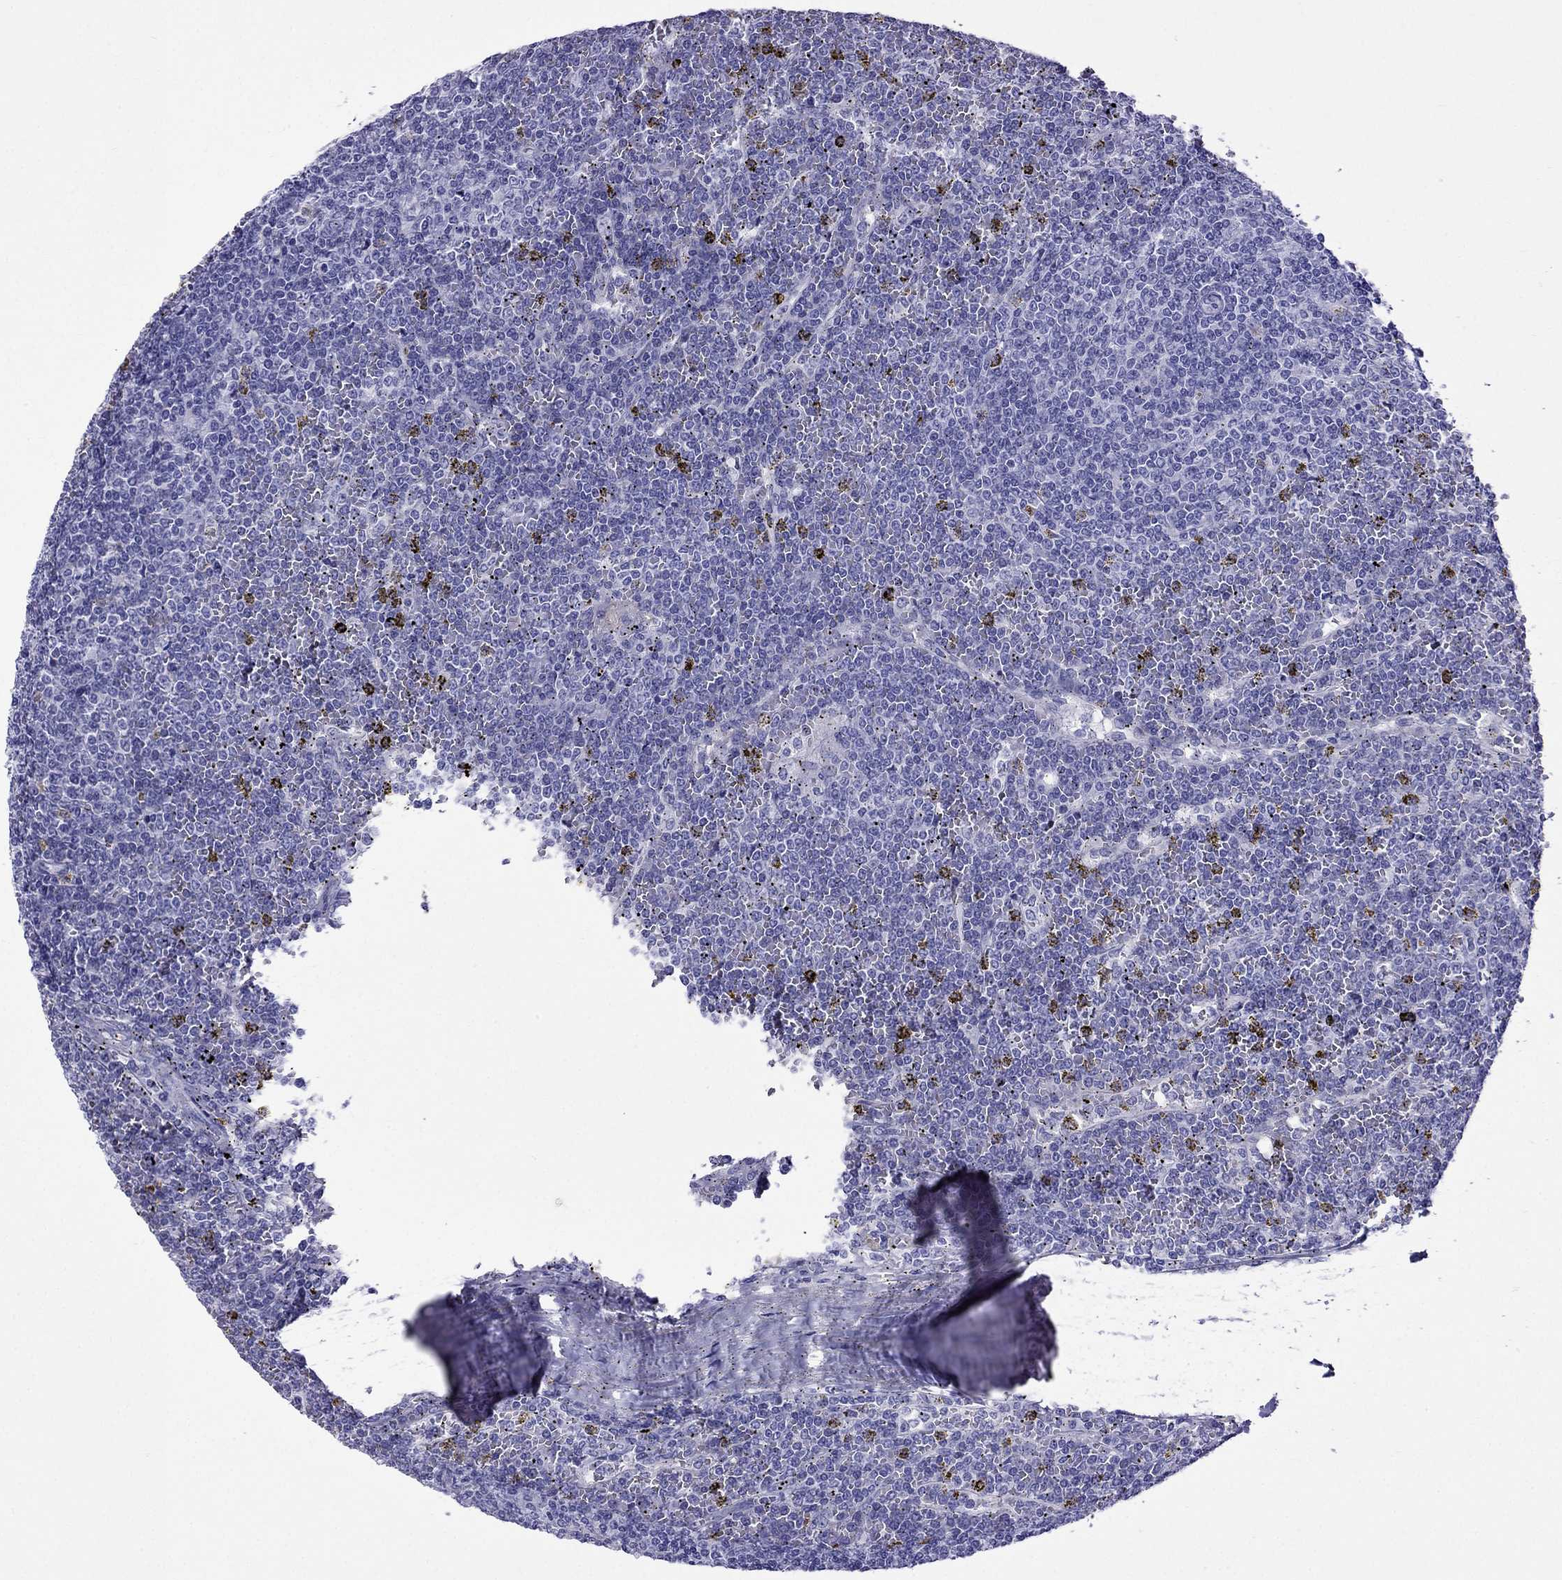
{"staining": {"intensity": "negative", "quantity": "none", "location": "none"}, "tissue": "lymphoma", "cell_type": "Tumor cells", "image_type": "cancer", "snomed": [{"axis": "morphology", "description": "Malignant lymphoma, non-Hodgkin's type, Low grade"}, {"axis": "topography", "description": "Spleen"}], "caption": "DAB (3,3'-diaminobenzidine) immunohistochemical staining of malignant lymphoma, non-Hodgkin's type (low-grade) shows no significant positivity in tumor cells.", "gene": "CRYBA1", "patient": {"sex": "female", "age": 19}}